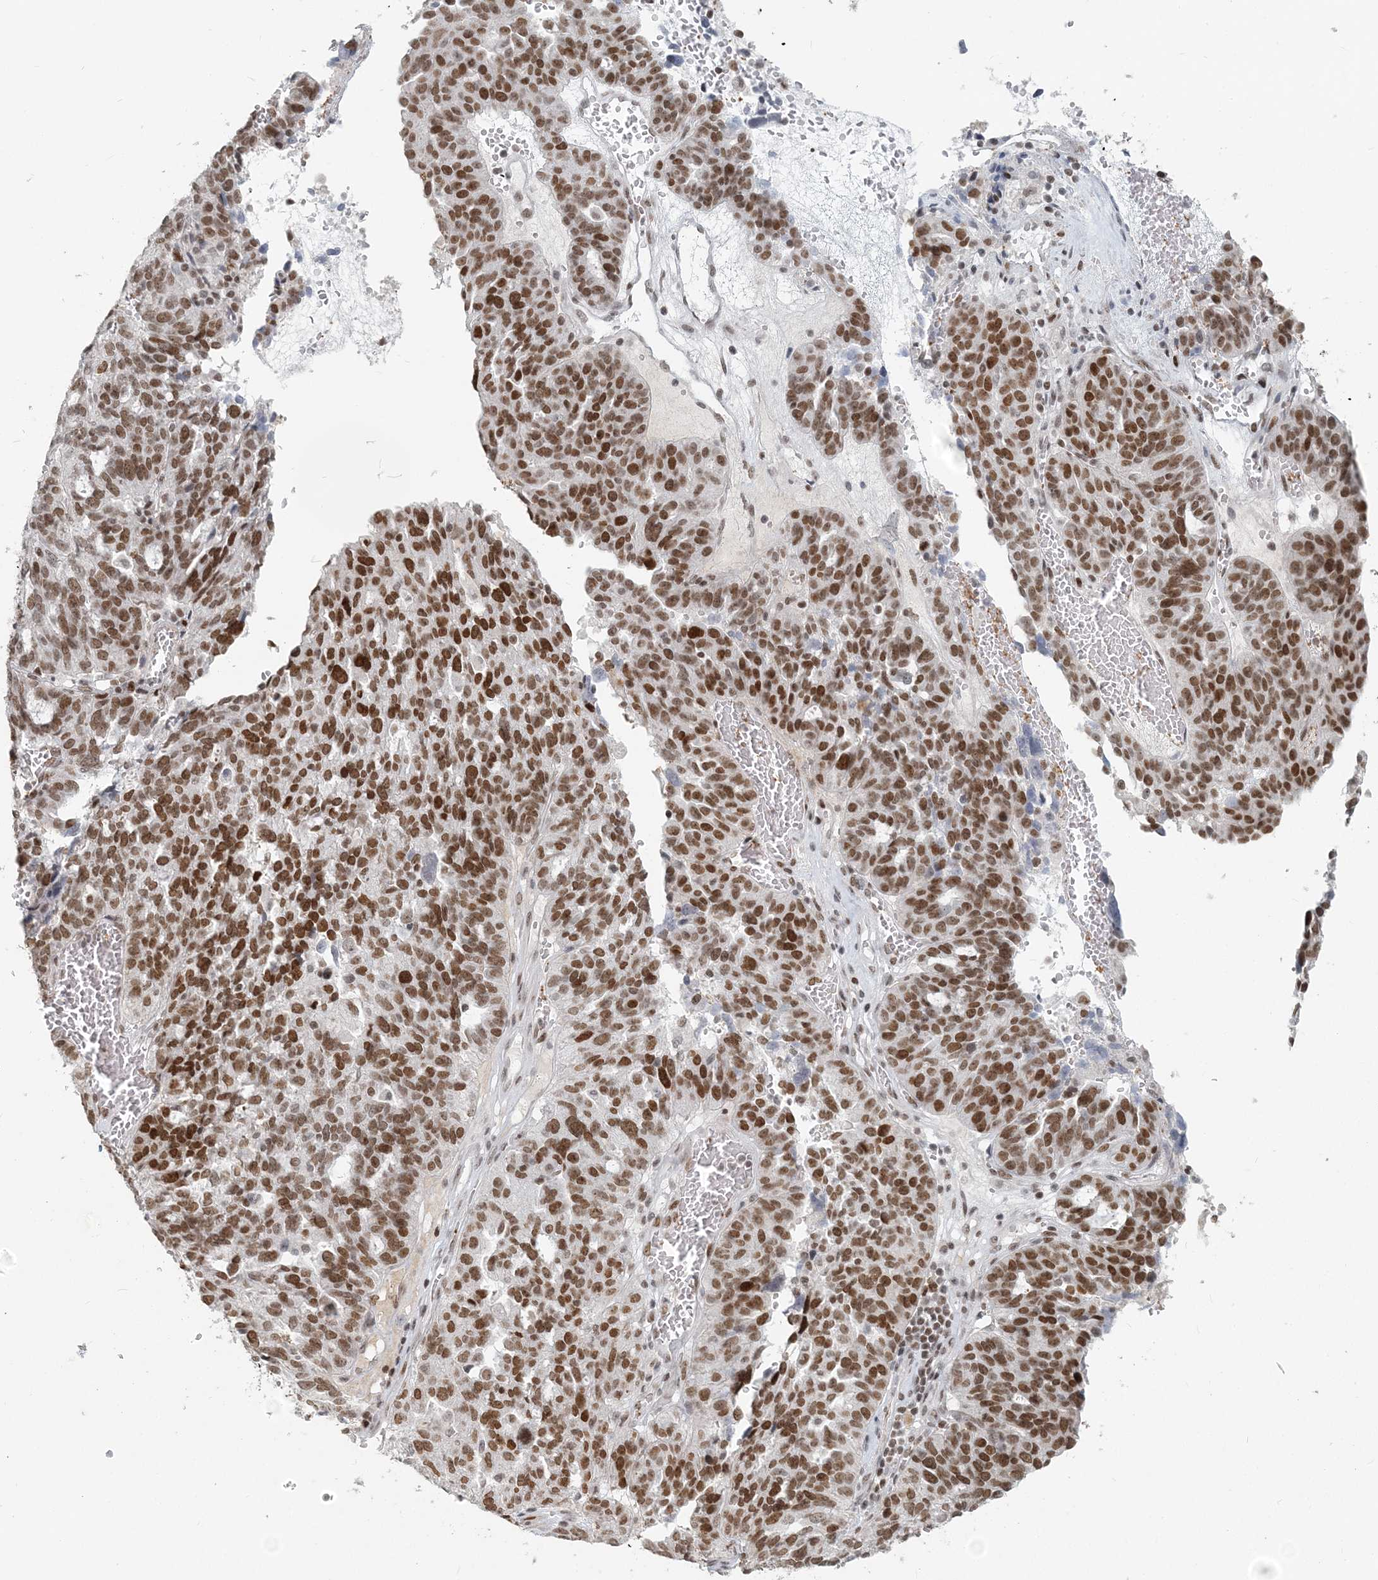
{"staining": {"intensity": "strong", "quantity": ">75%", "location": "nuclear"}, "tissue": "ovarian cancer", "cell_type": "Tumor cells", "image_type": "cancer", "snomed": [{"axis": "morphology", "description": "Cystadenocarcinoma, serous, NOS"}, {"axis": "topography", "description": "Ovary"}], "caption": "A brown stain shows strong nuclear staining of a protein in human ovarian serous cystadenocarcinoma tumor cells.", "gene": "BAZ1B", "patient": {"sex": "female", "age": 59}}